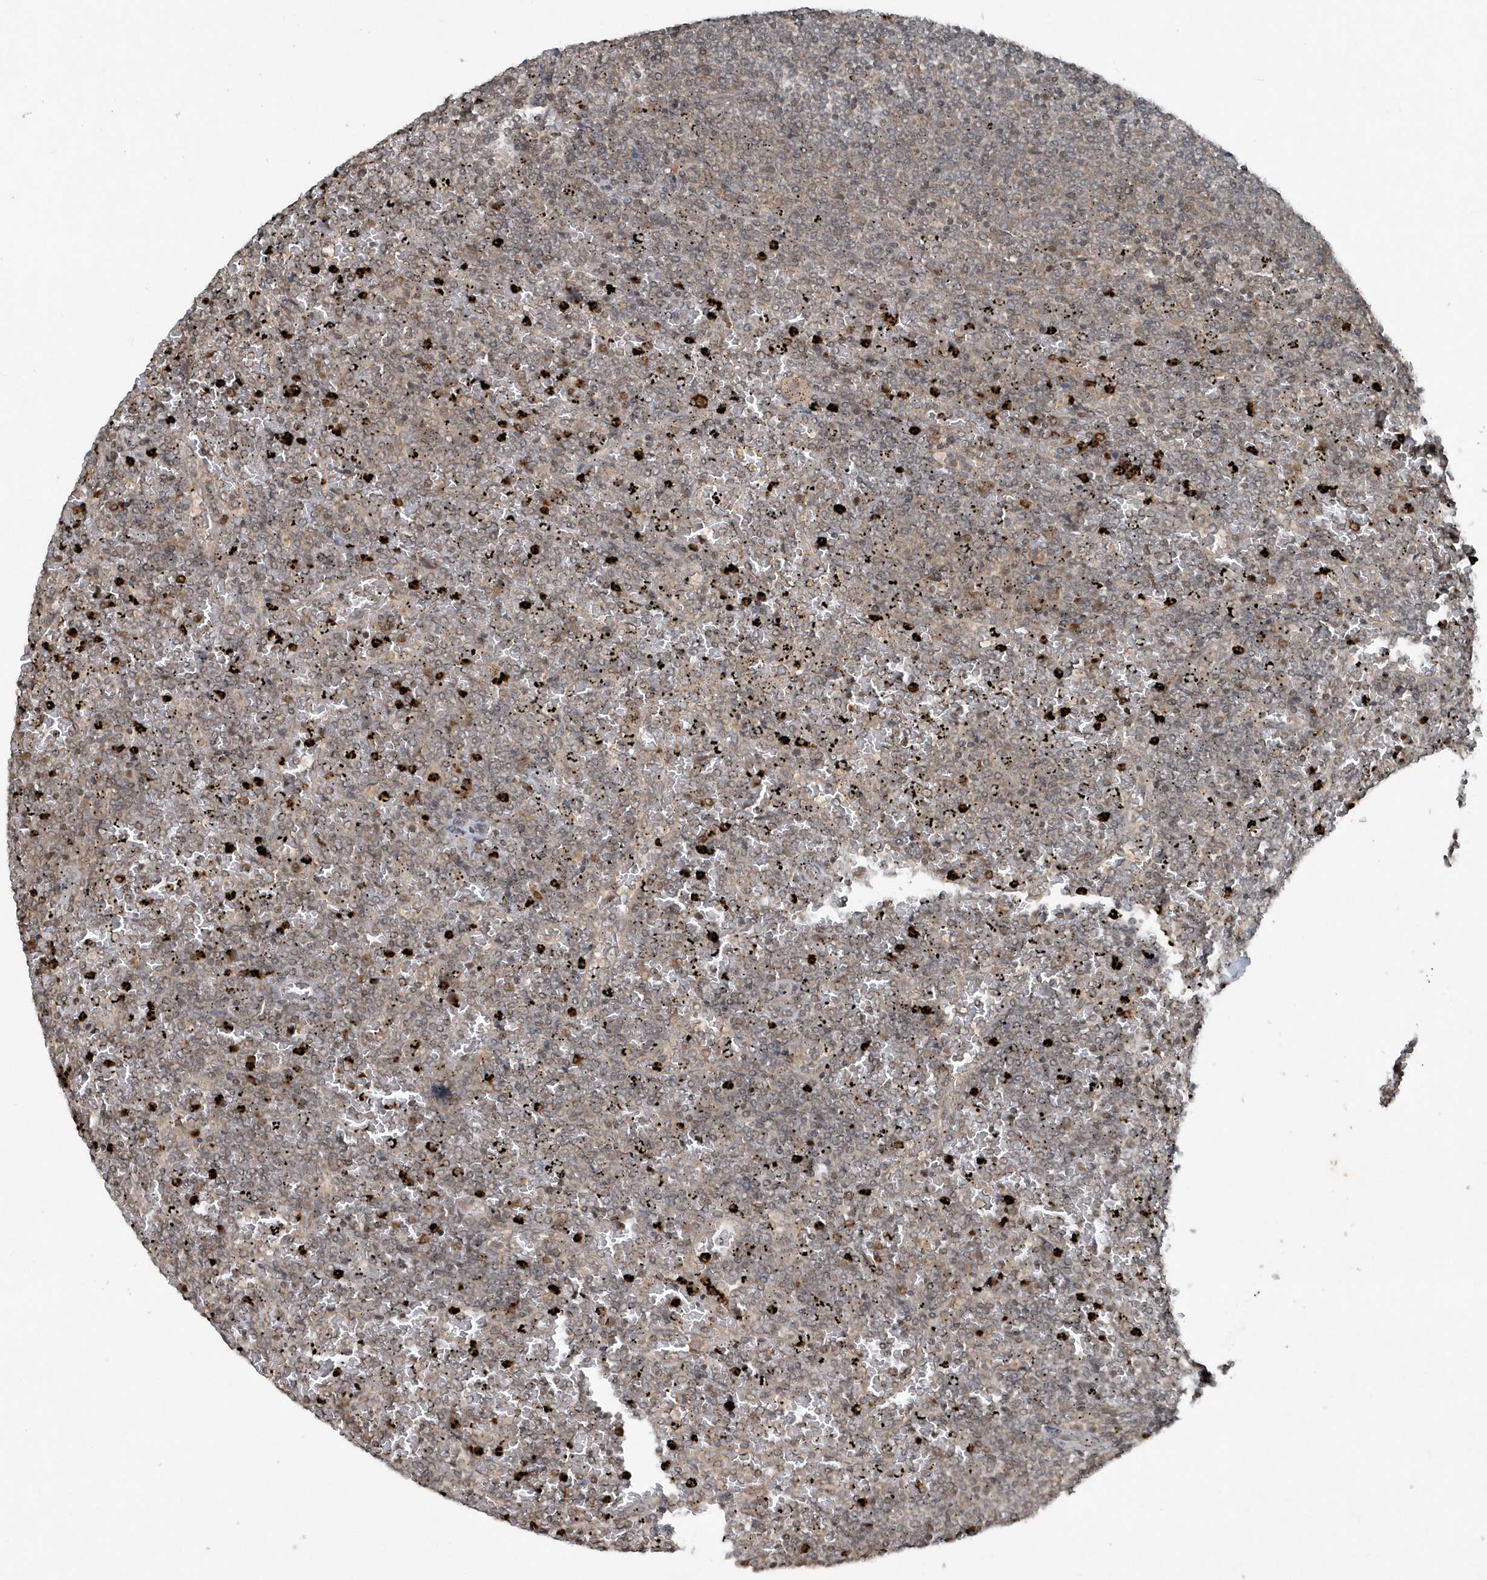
{"staining": {"intensity": "weak", "quantity": "25%-75%", "location": "cytoplasmic/membranous"}, "tissue": "lymphoma", "cell_type": "Tumor cells", "image_type": "cancer", "snomed": [{"axis": "morphology", "description": "Malignant lymphoma, non-Hodgkin's type, Low grade"}, {"axis": "topography", "description": "Spleen"}], "caption": "Protein staining of lymphoma tissue displays weak cytoplasmic/membranous positivity in about 25%-75% of tumor cells.", "gene": "EIF2B1", "patient": {"sex": "female", "age": 77}}